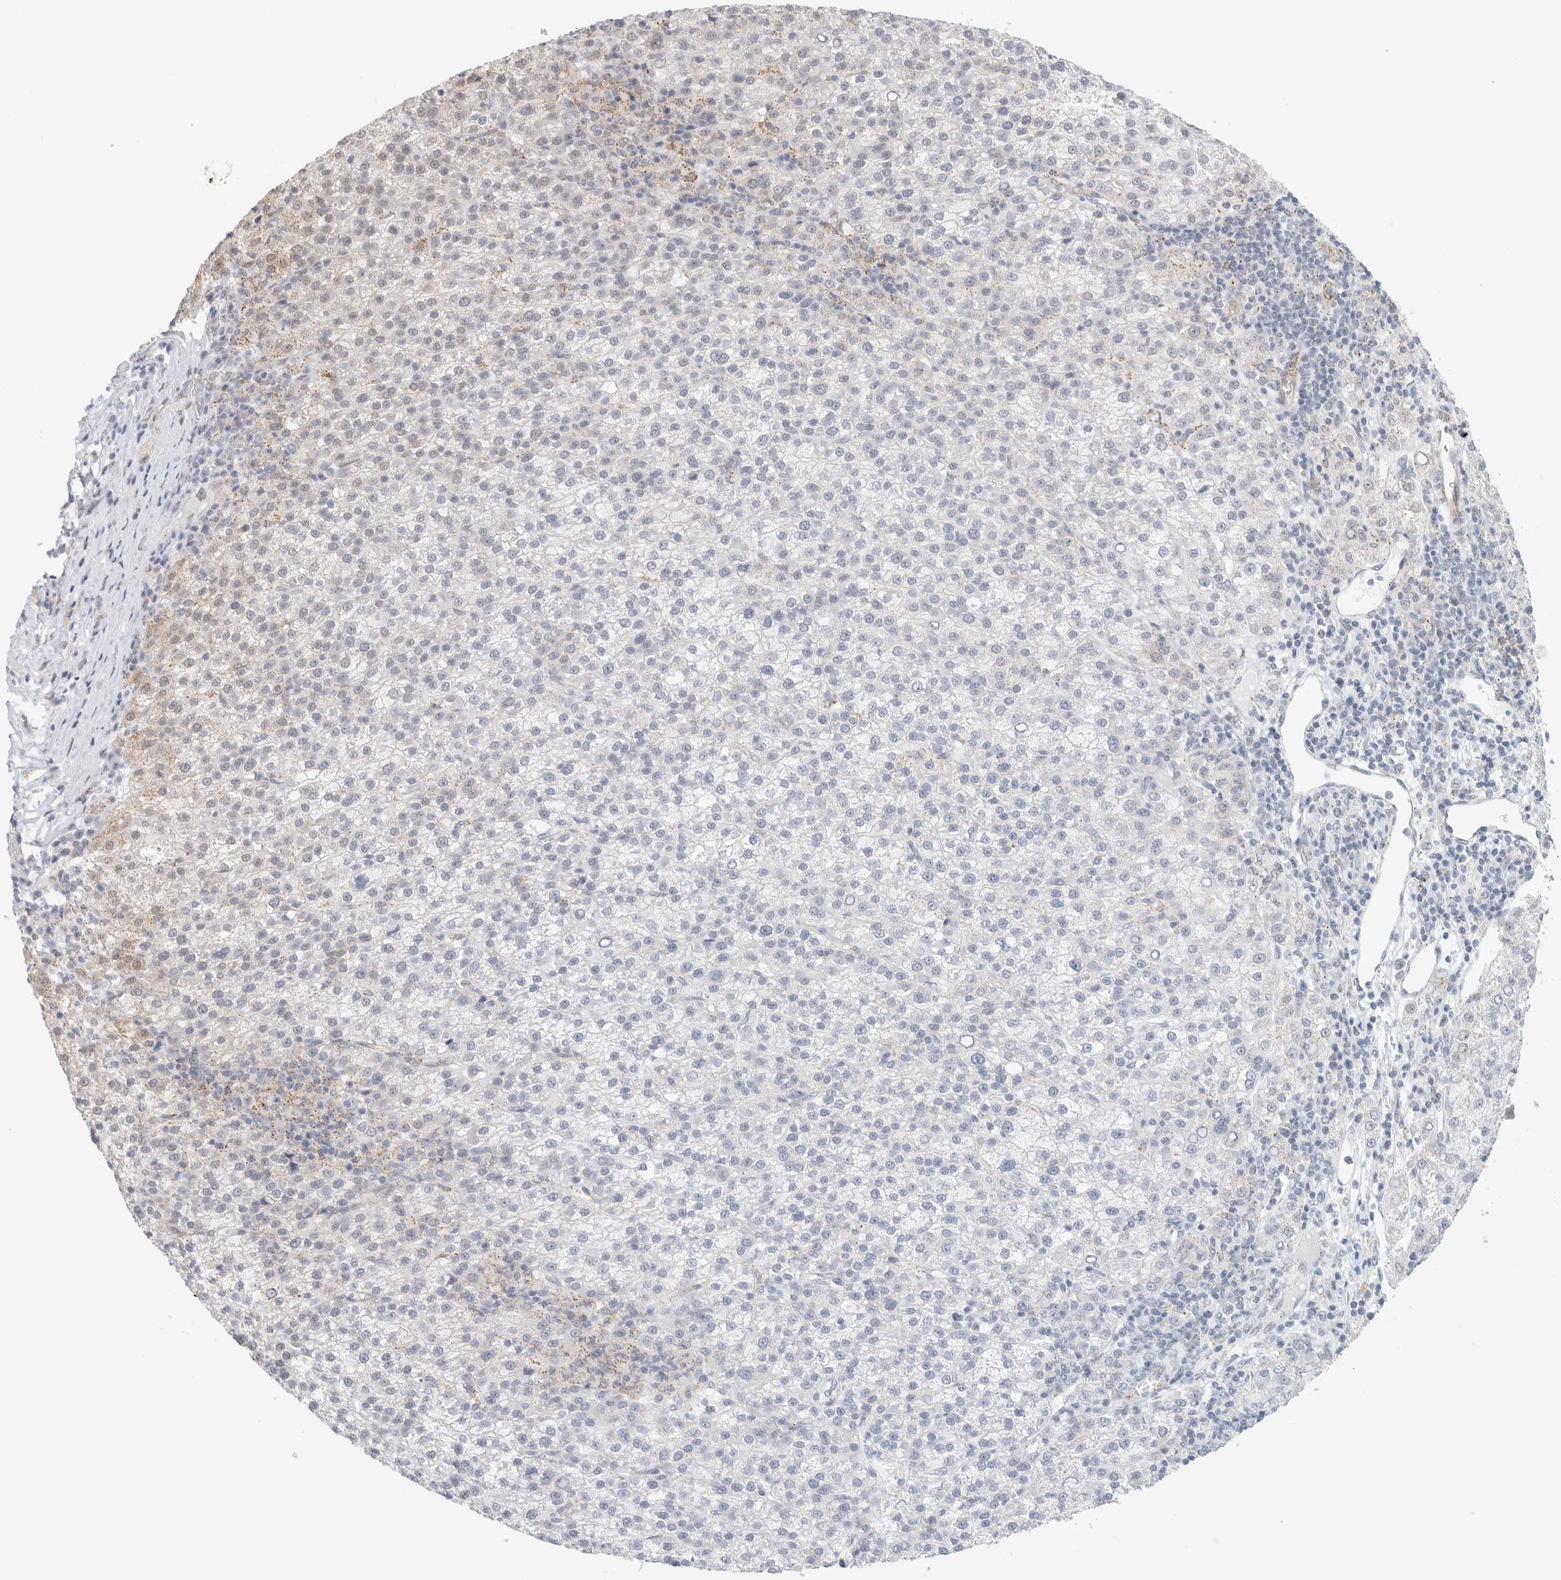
{"staining": {"intensity": "weak", "quantity": "<25%", "location": "nuclear"}, "tissue": "liver cancer", "cell_type": "Tumor cells", "image_type": "cancer", "snomed": [{"axis": "morphology", "description": "Carcinoma, Hepatocellular, NOS"}, {"axis": "topography", "description": "Liver"}], "caption": "The micrograph shows no significant staining in tumor cells of liver cancer (hepatocellular carcinoma). Brightfield microscopy of immunohistochemistry (IHC) stained with DAB (3,3'-diaminobenzidine) (brown) and hematoxylin (blue), captured at high magnification.", "gene": "CDH17", "patient": {"sex": "female", "age": 58}}